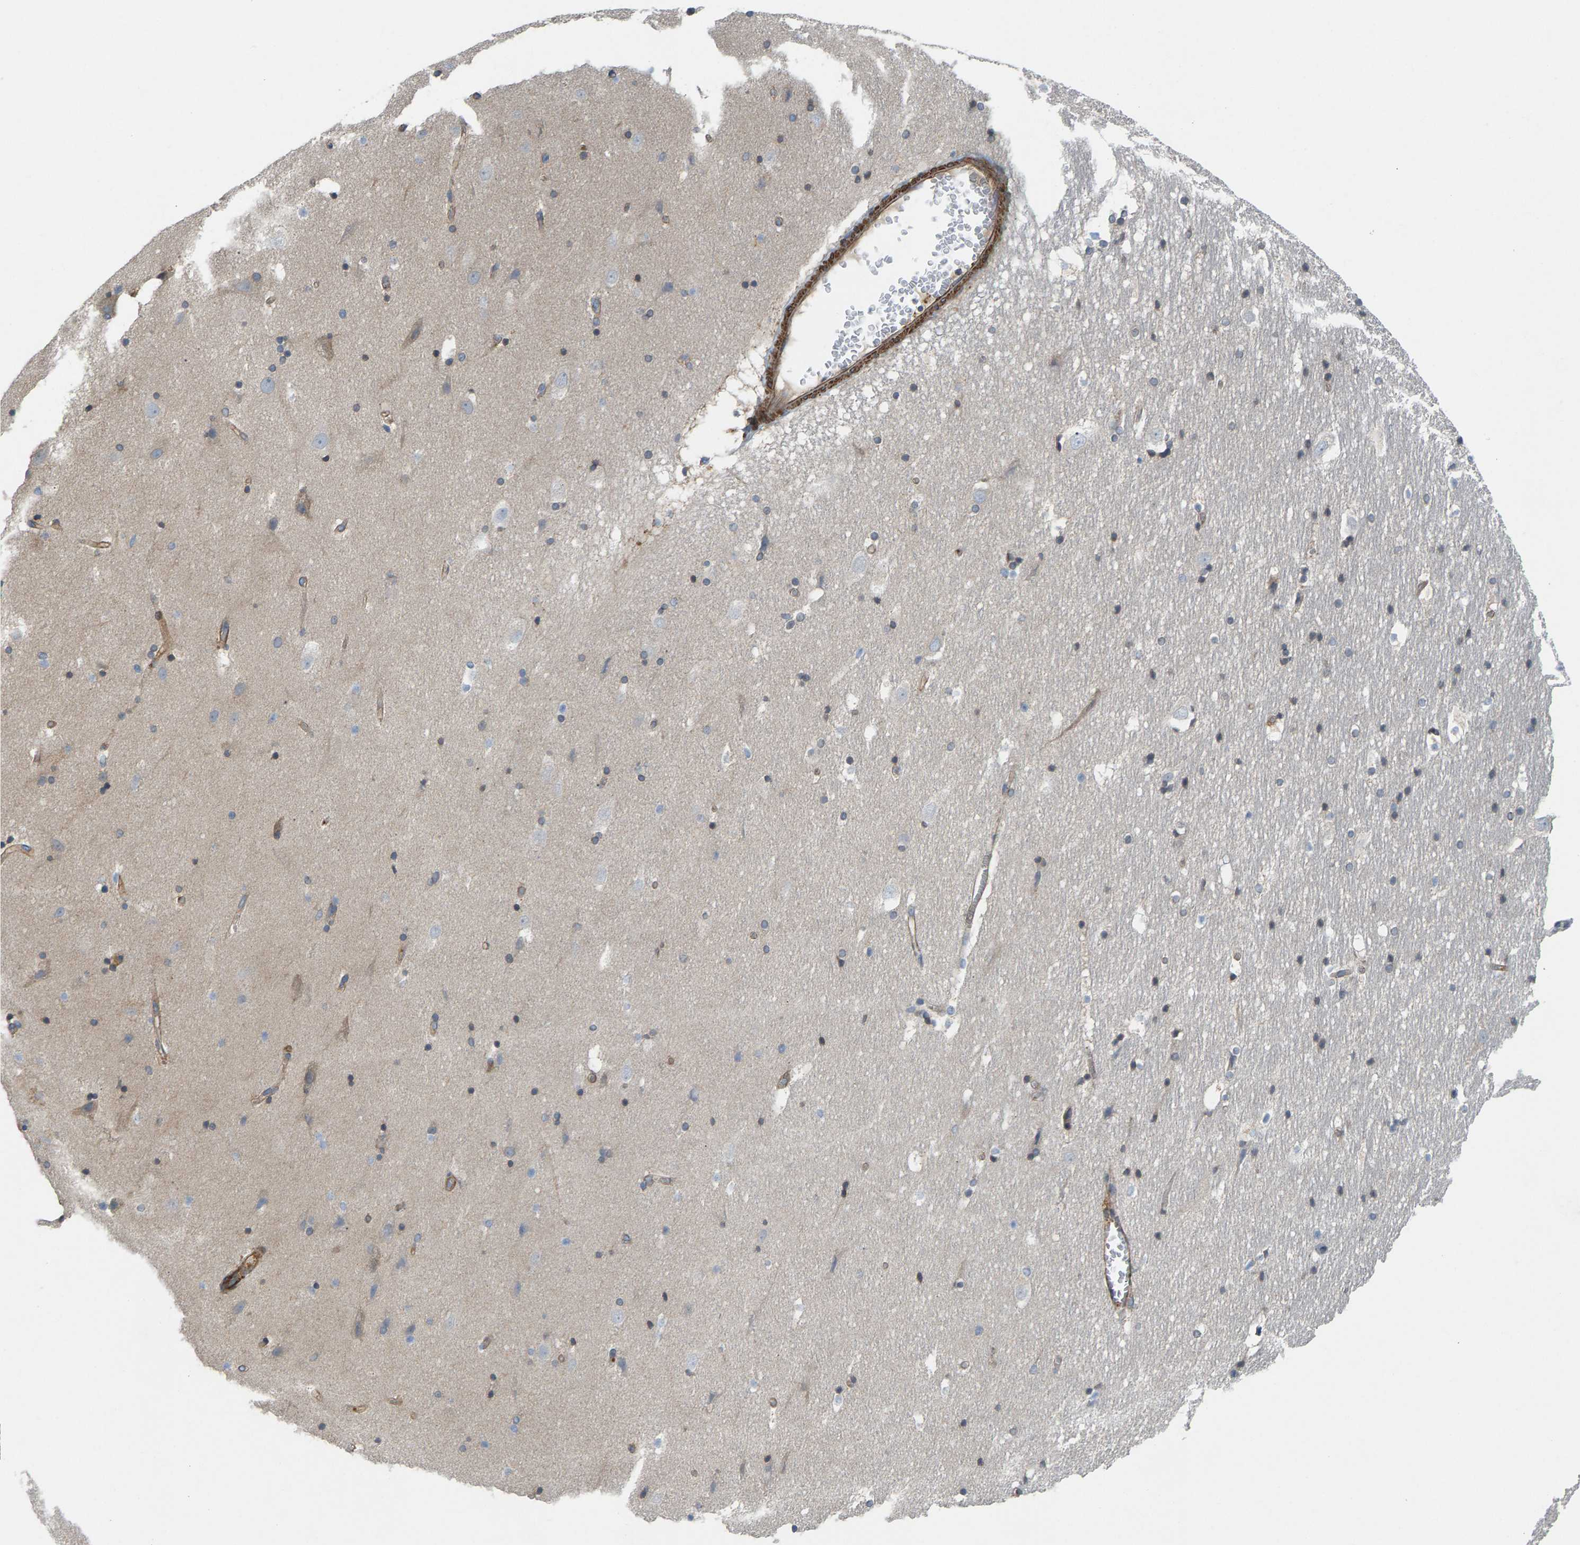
{"staining": {"intensity": "weak", "quantity": "<25%", "location": "cytoplasmic/membranous"}, "tissue": "hippocampus", "cell_type": "Glial cells", "image_type": "normal", "snomed": [{"axis": "morphology", "description": "Normal tissue, NOS"}, {"axis": "topography", "description": "Hippocampus"}], "caption": "This is an immunohistochemistry (IHC) micrograph of unremarkable hippocampus. There is no staining in glial cells.", "gene": "PDCL", "patient": {"sex": "male", "age": 45}}